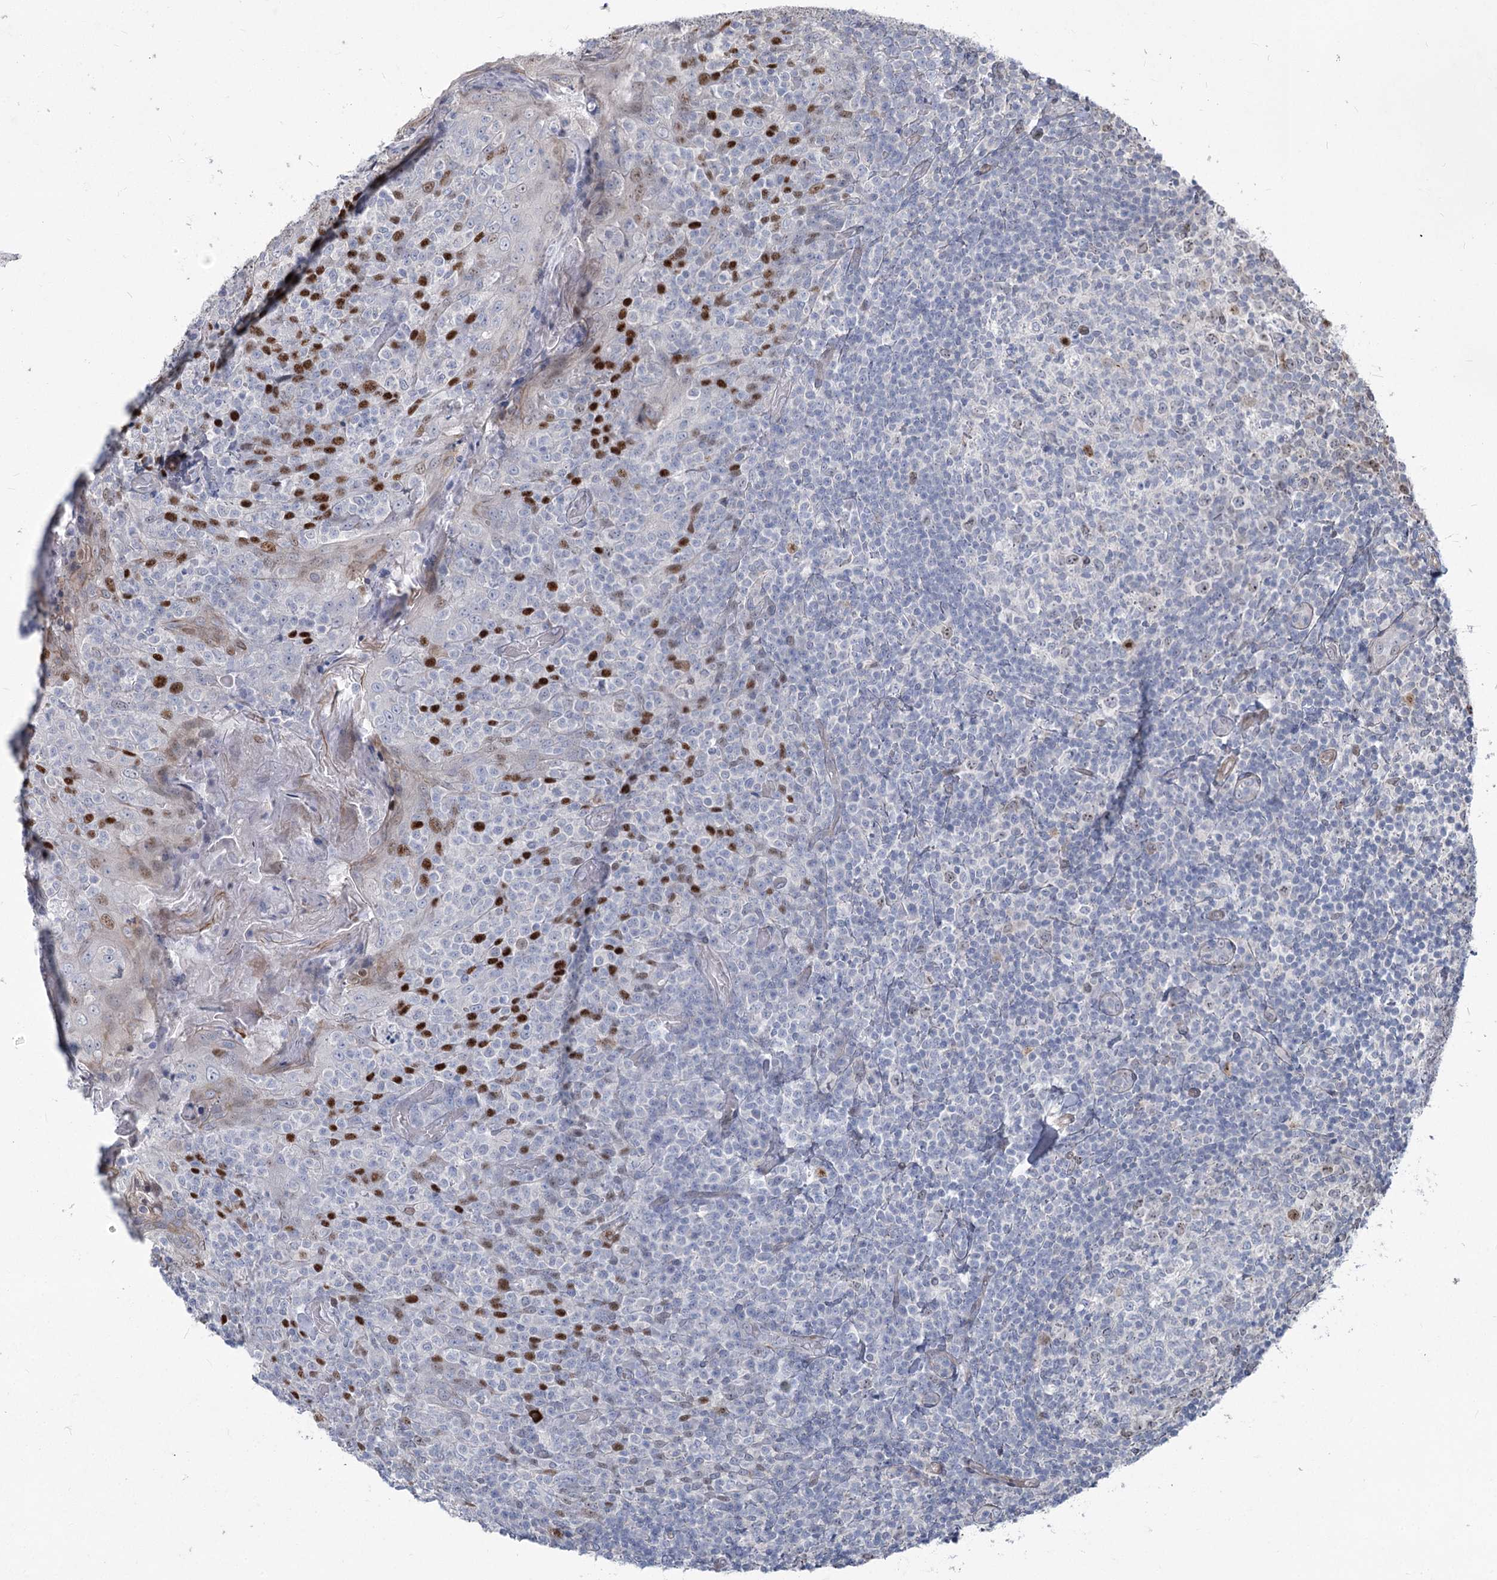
{"staining": {"intensity": "moderate", "quantity": "<25%", "location": "nuclear"}, "tissue": "tonsil", "cell_type": "Germinal center cells", "image_type": "normal", "snomed": [{"axis": "morphology", "description": "Normal tissue, NOS"}, {"axis": "topography", "description": "Tonsil"}], "caption": "Germinal center cells exhibit moderate nuclear expression in about <25% of cells in benign tonsil. Nuclei are stained in blue.", "gene": "ABITRAM", "patient": {"sex": "female", "age": 19}}